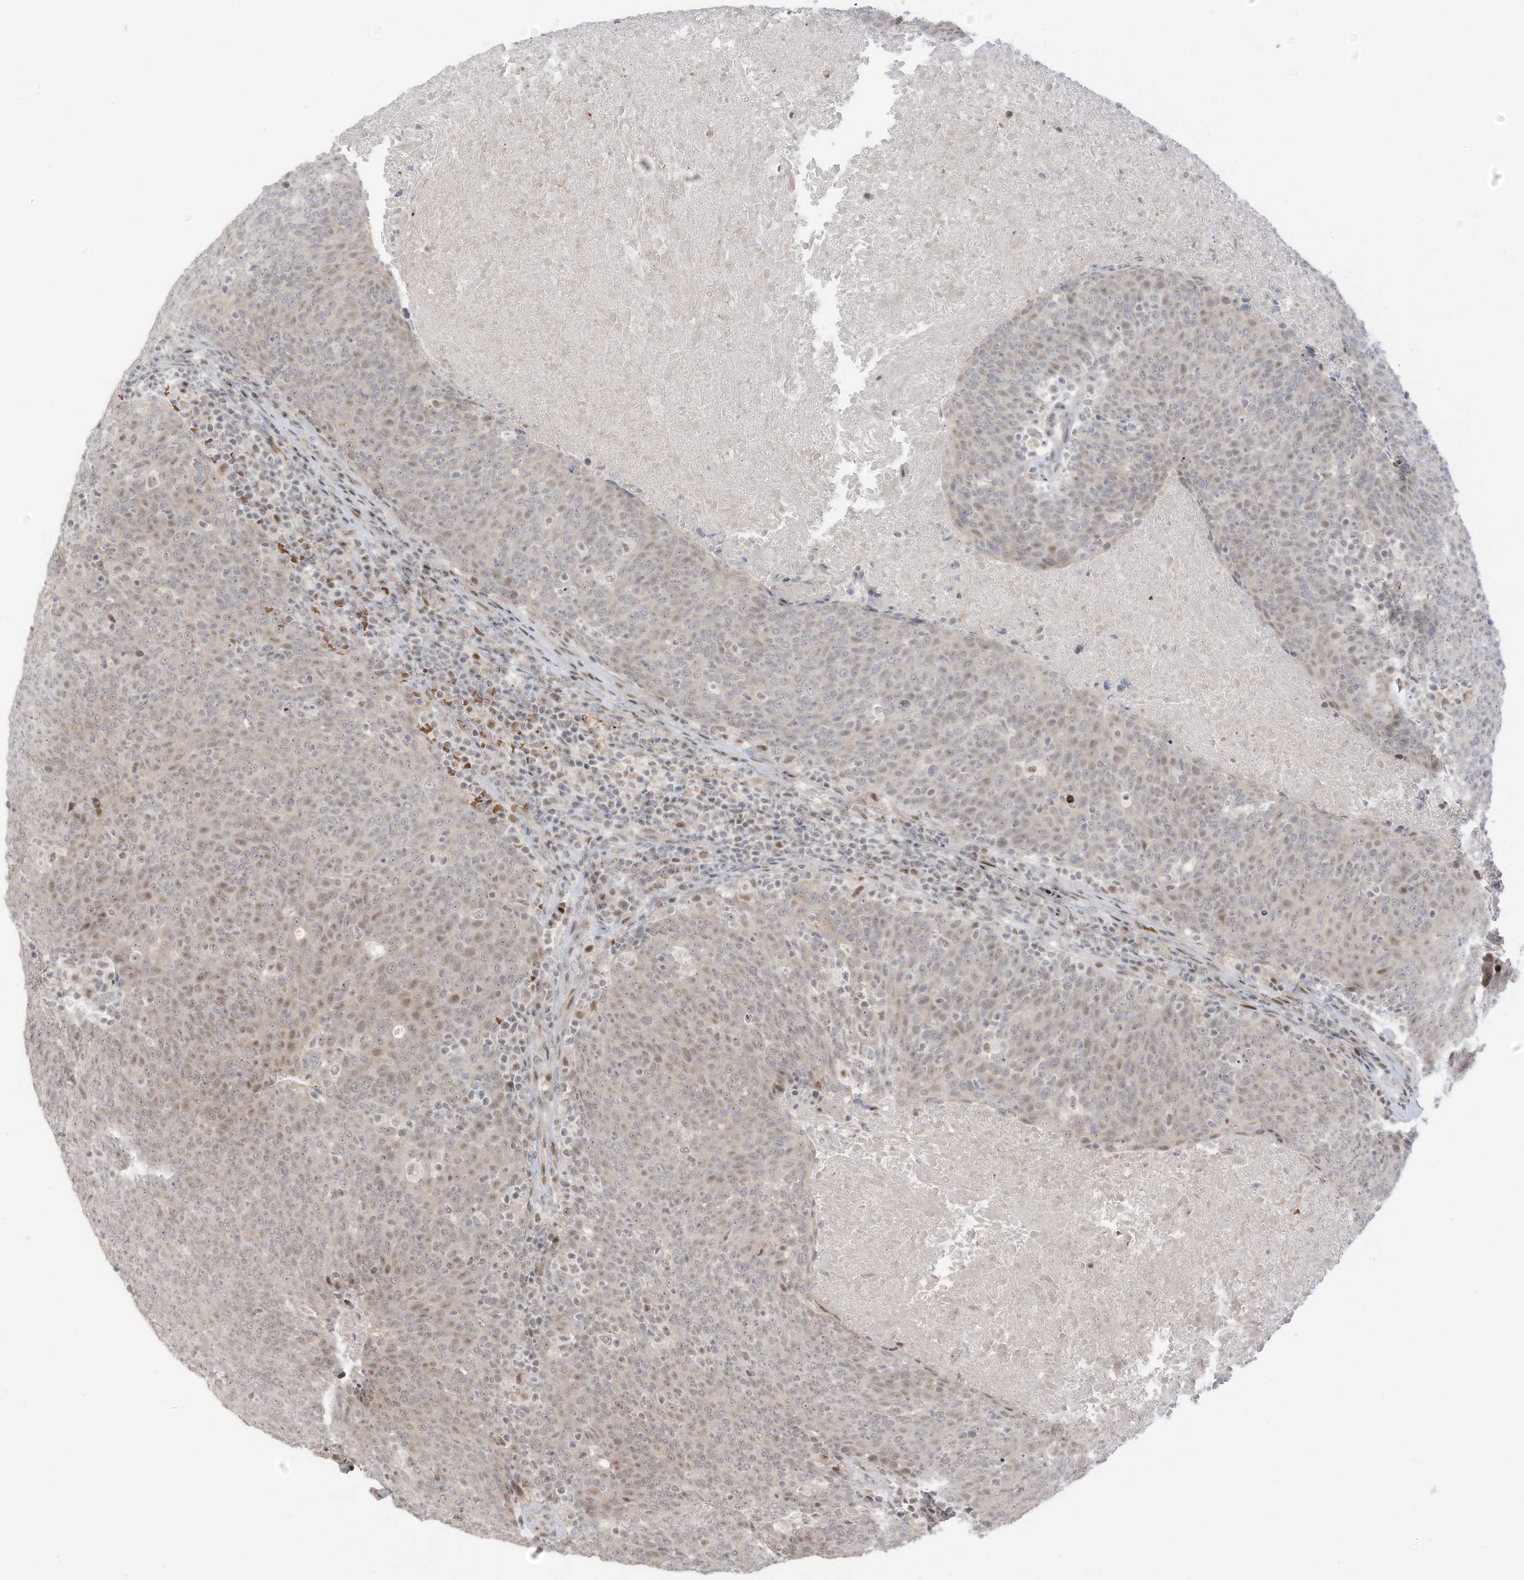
{"staining": {"intensity": "weak", "quantity": "<25%", "location": "nuclear"}, "tissue": "head and neck cancer", "cell_type": "Tumor cells", "image_type": "cancer", "snomed": [{"axis": "morphology", "description": "Squamous cell carcinoma, NOS"}, {"axis": "morphology", "description": "Squamous cell carcinoma, metastatic, NOS"}, {"axis": "topography", "description": "Lymph node"}, {"axis": "topography", "description": "Head-Neck"}], "caption": "High power microscopy histopathology image of an immunohistochemistry histopathology image of head and neck metastatic squamous cell carcinoma, revealing no significant expression in tumor cells. (DAB (3,3'-diaminobenzidine) immunohistochemistry with hematoxylin counter stain).", "gene": "ZCWPW2", "patient": {"sex": "male", "age": 62}}